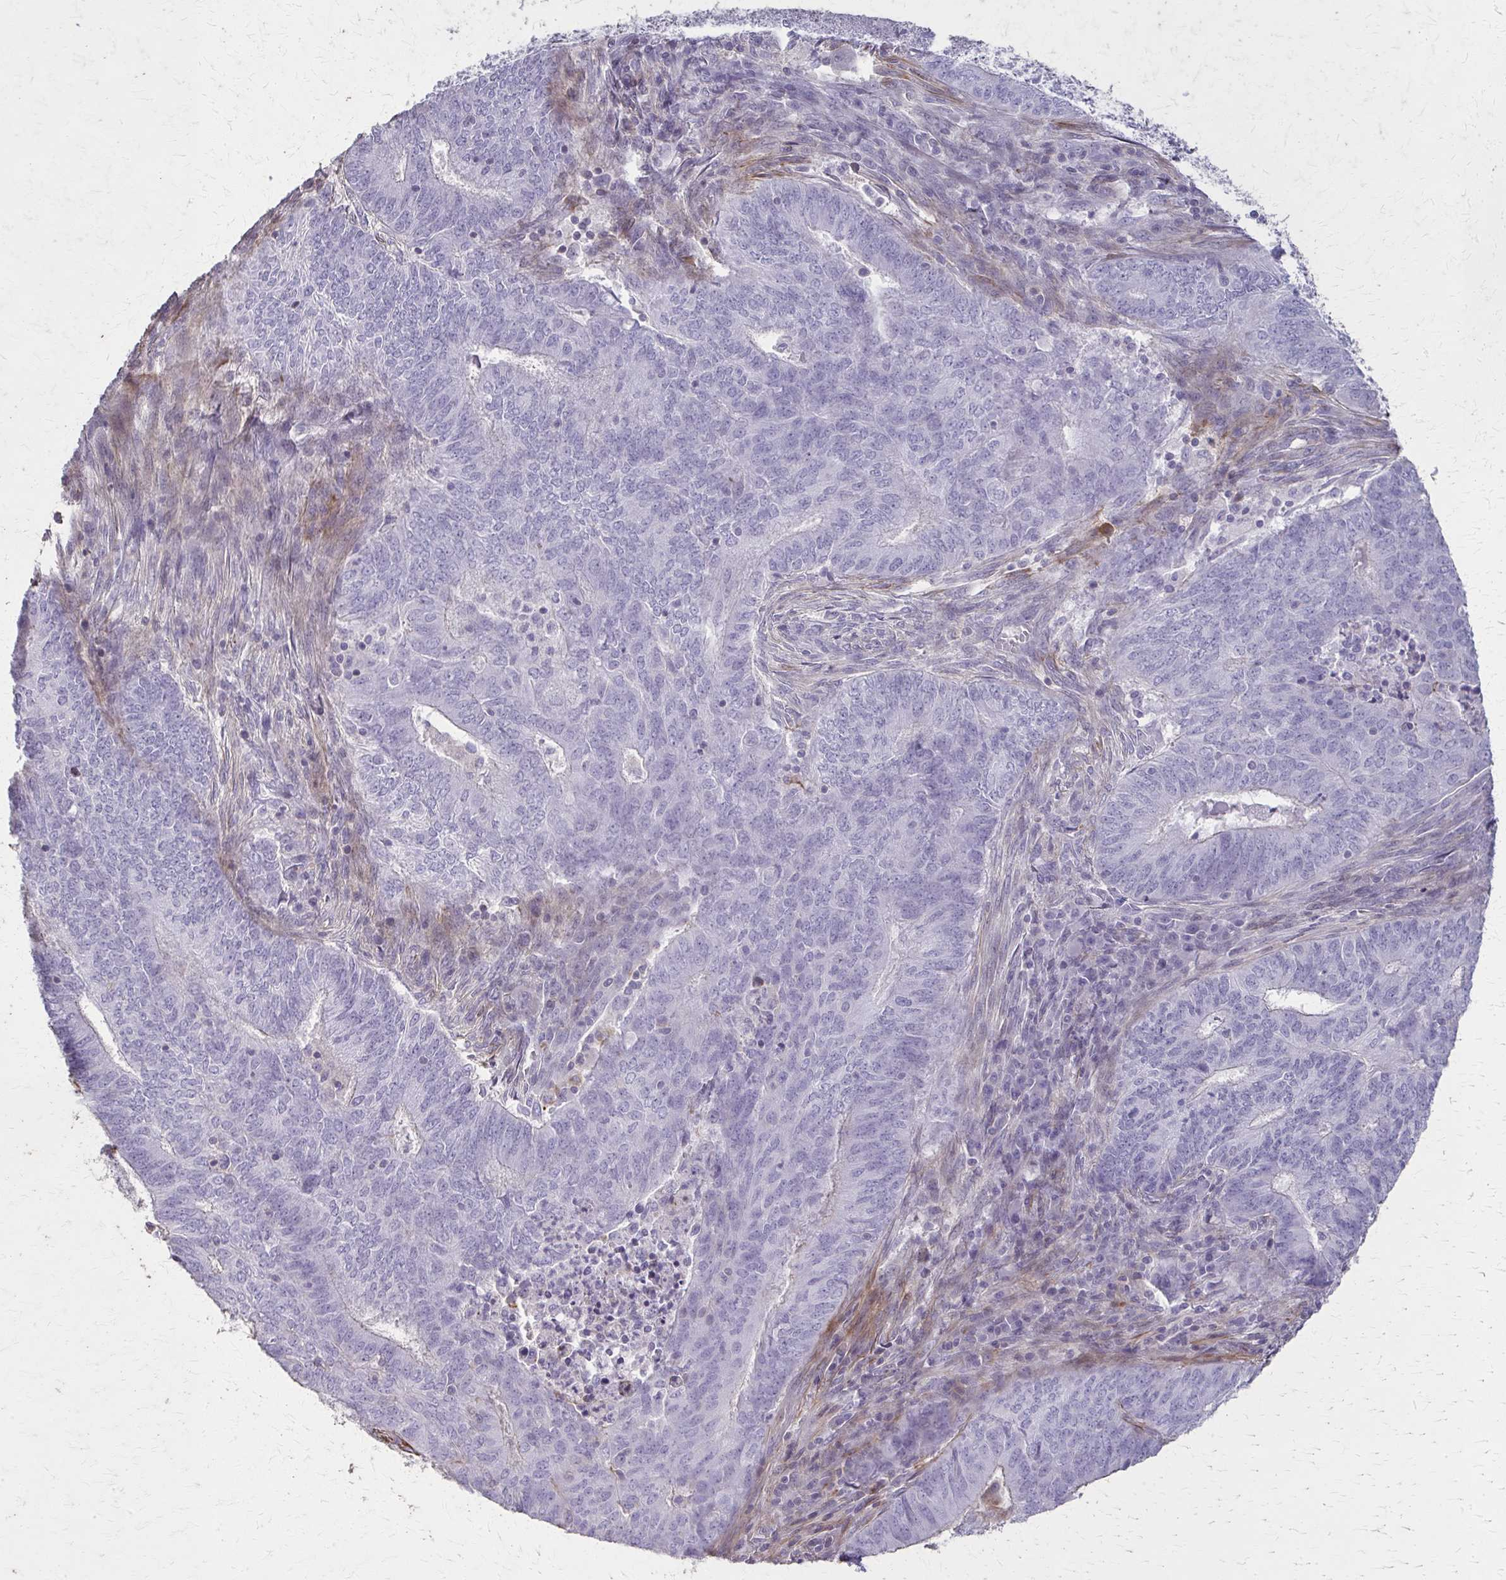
{"staining": {"intensity": "negative", "quantity": "none", "location": "none"}, "tissue": "endometrial cancer", "cell_type": "Tumor cells", "image_type": "cancer", "snomed": [{"axis": "morphology", "description": "Adenocarcinoma, NOS"}, {"axis": "topography", "description": "Endometrium"}], "caption": "The micrograph shows no staining of tumor cells in endometrial adenocarcinoma.", "gene": "TENM4", "patient": {"sex": "female", "age": 62}}